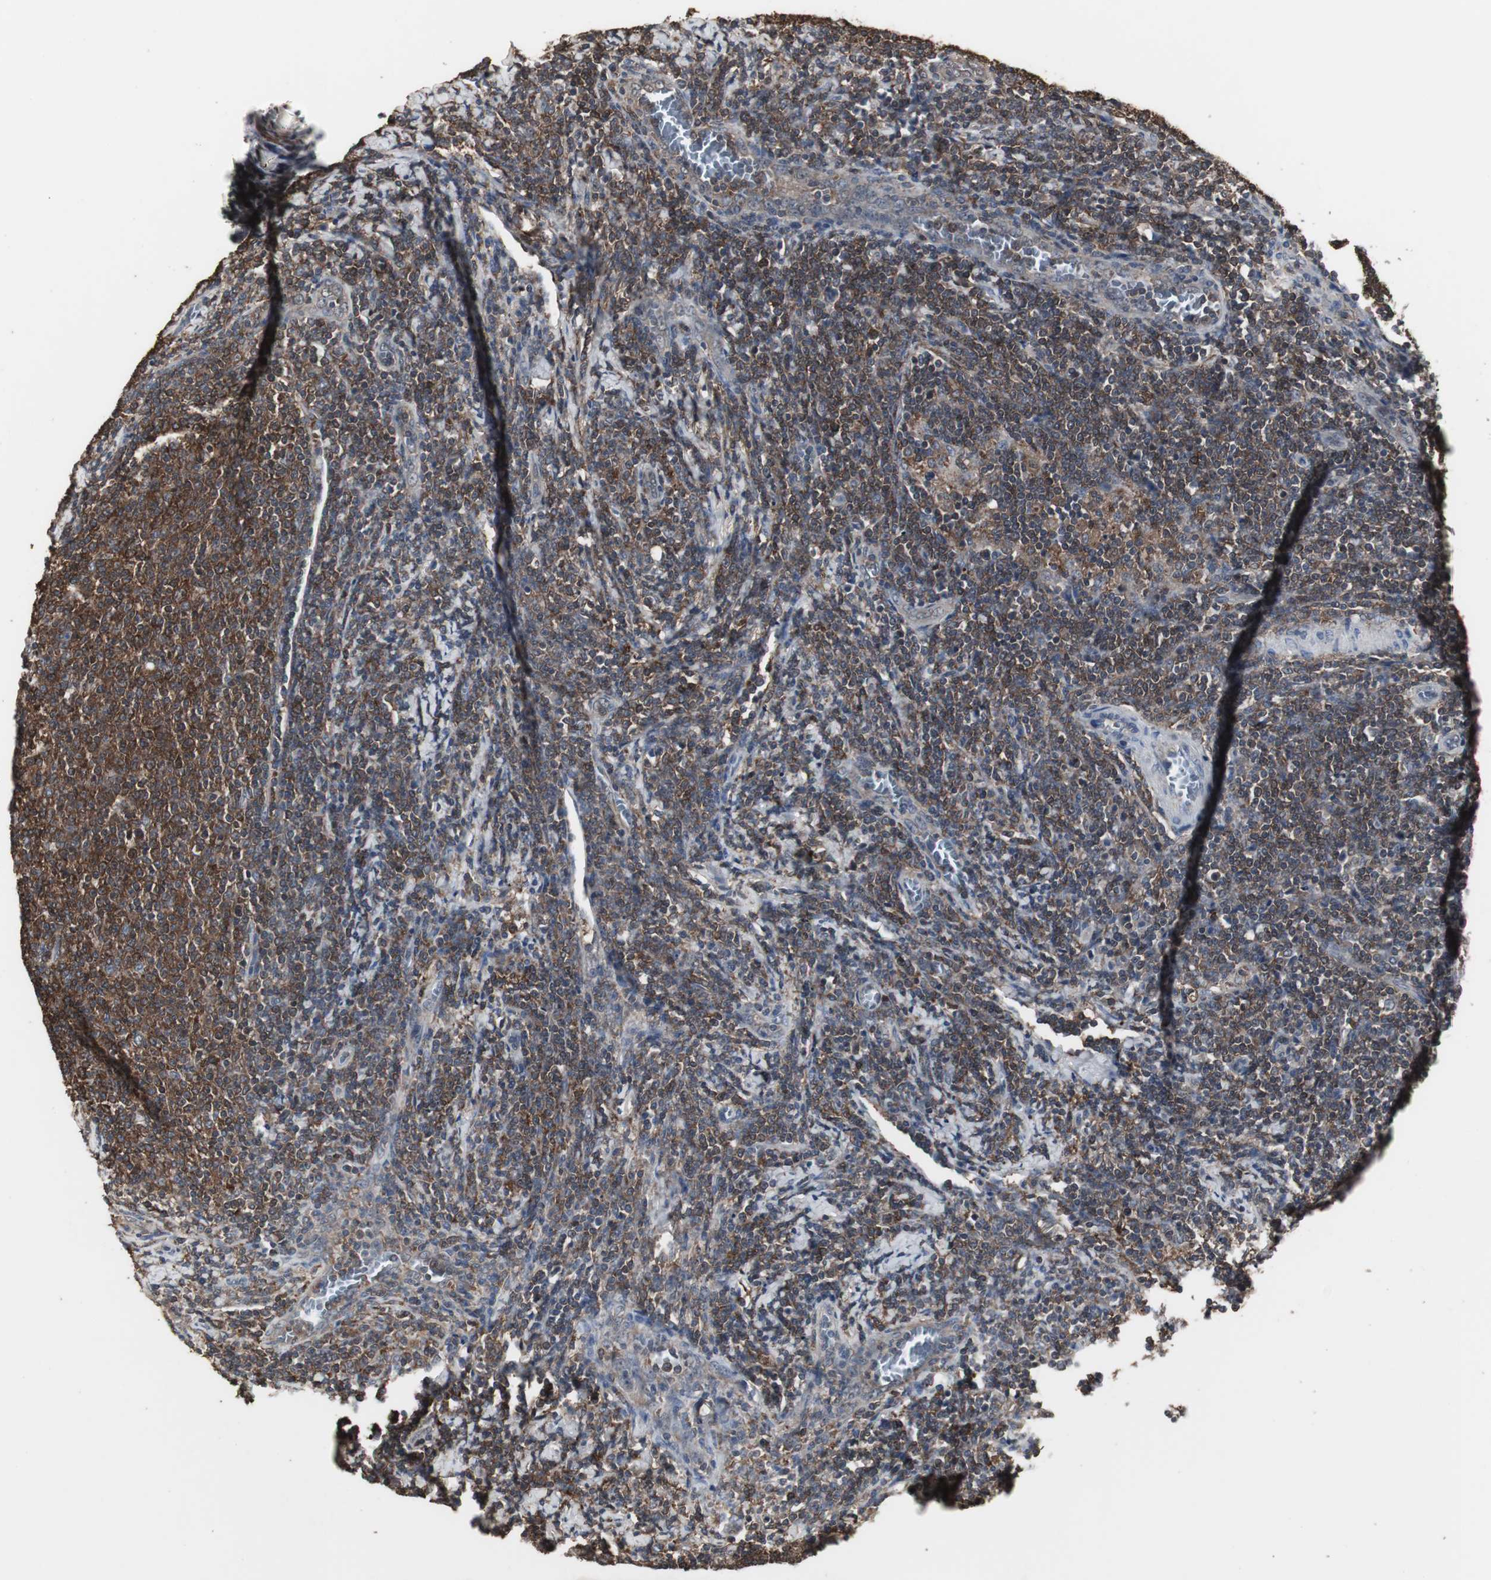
{"staining": {"intensity": "strong", "quantity": ">75%", "location": "cytoplasmic/membranous"}, "tissue": "lymphoma", "cell_type": "Tumor cells", "image_type": "cancer", "snomed": [{"axis": "morphology", "description": "Malignant lymphoma, non-Hodgkin's type, Low grade"}, {"axis": "topography", "description": "Lymph node"}], "caption": "Protein expression by immunohistochemistry (IHC) reveals strong cytoplasmic/membranous staining in about >75% of tumor cells in lymphoma.", "gene": "HPRT1", "patient": {"sex": "male", "age": 66}}